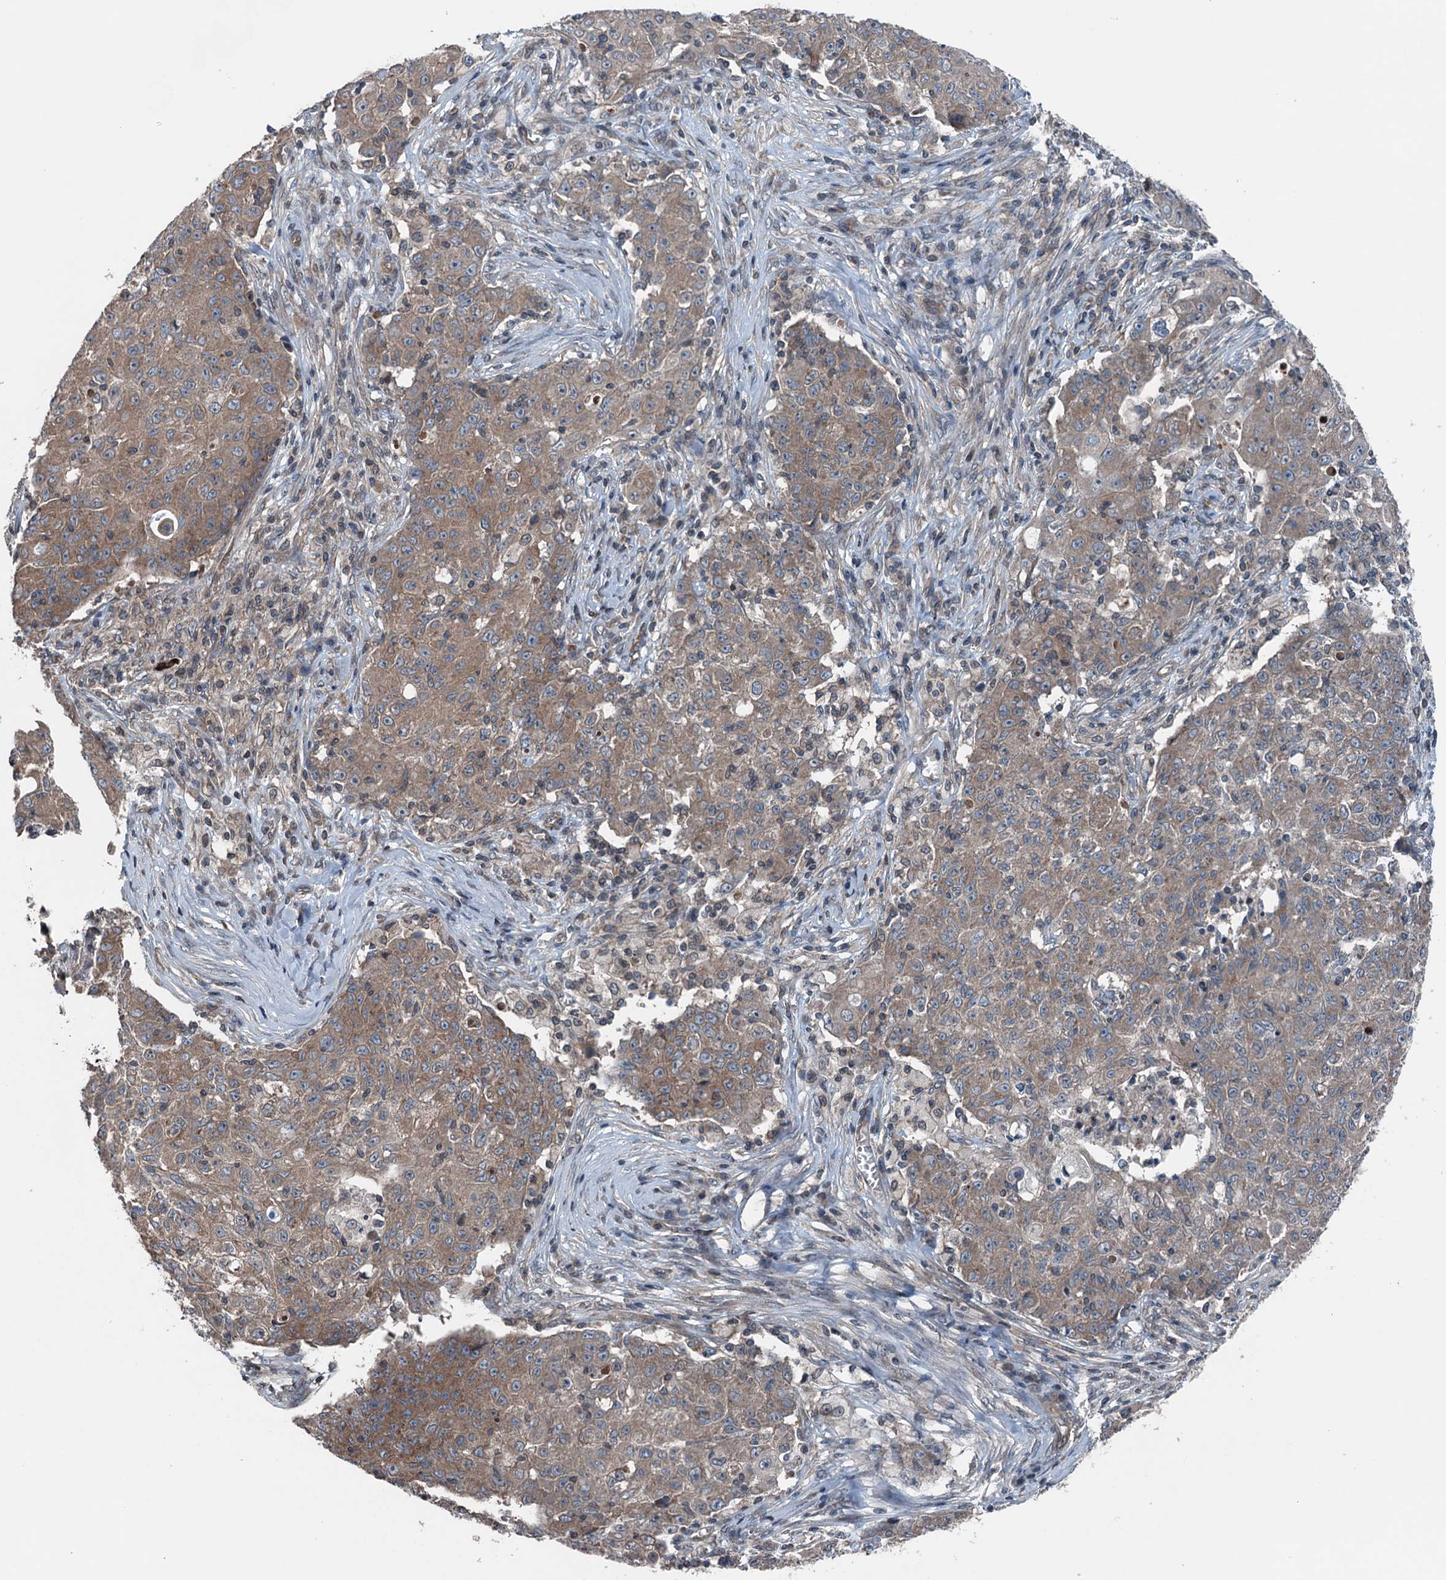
{"staining": {"intensity": "moderate", "quantity": ">75%", "location": "cytoplasmic/membranous"}, "tissue": "ovarian cancer", "cell_type": "Tumor cells", "image_type": "cancer", "snomed": [{"axis": "morphology", "description": "Carcinoma, endometroid"}, {"axis": "topography", "description": "Ovary"}], "caption": "This photomicrograph demonstrates IHC staining of human ovarian endometroid carcinoma, with medium moderate cytoplasmic/membranous staining in about >75% of tumor cells.", "gene": "TRAPPC8", "patient": {"sex": "female", "age": 42}}